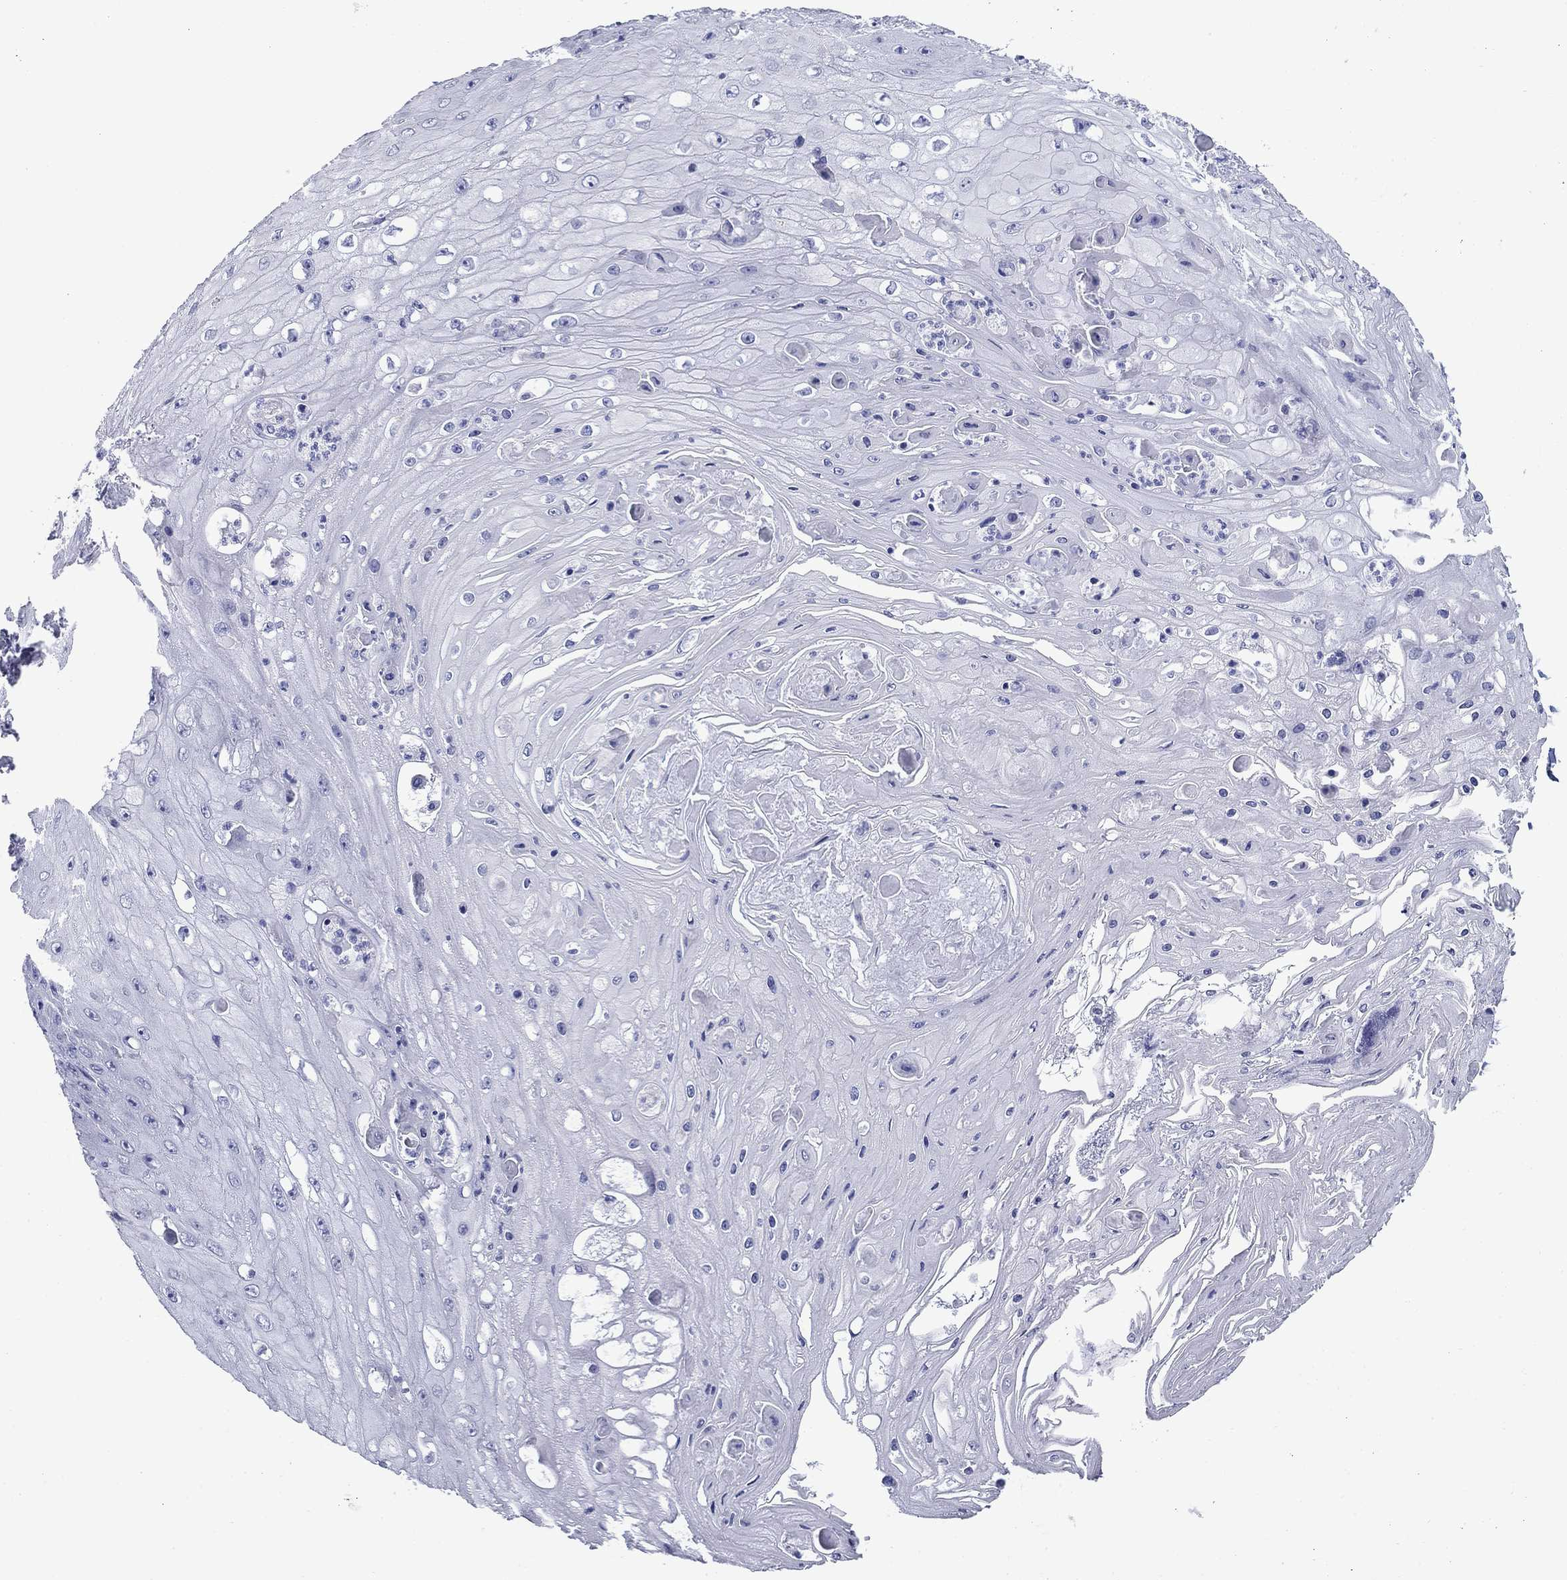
{"staining": {"intensity": "negative", "quantity": "none", "location": "none"}, "tissue": "skin cancer", "cell_type": "Tumor cells", "image_type": "cancer", "snomed": [{"axis": "morphology", "description": "Squamous cell carcinoma, NOS"}, {"axis": "topography", "description": "Skin"}], "caption": "Tumor cells are negative for brown protein staining in skin cancer.", "gene": "ACADSB", "patient": {"sex": "male", "age": 70}}